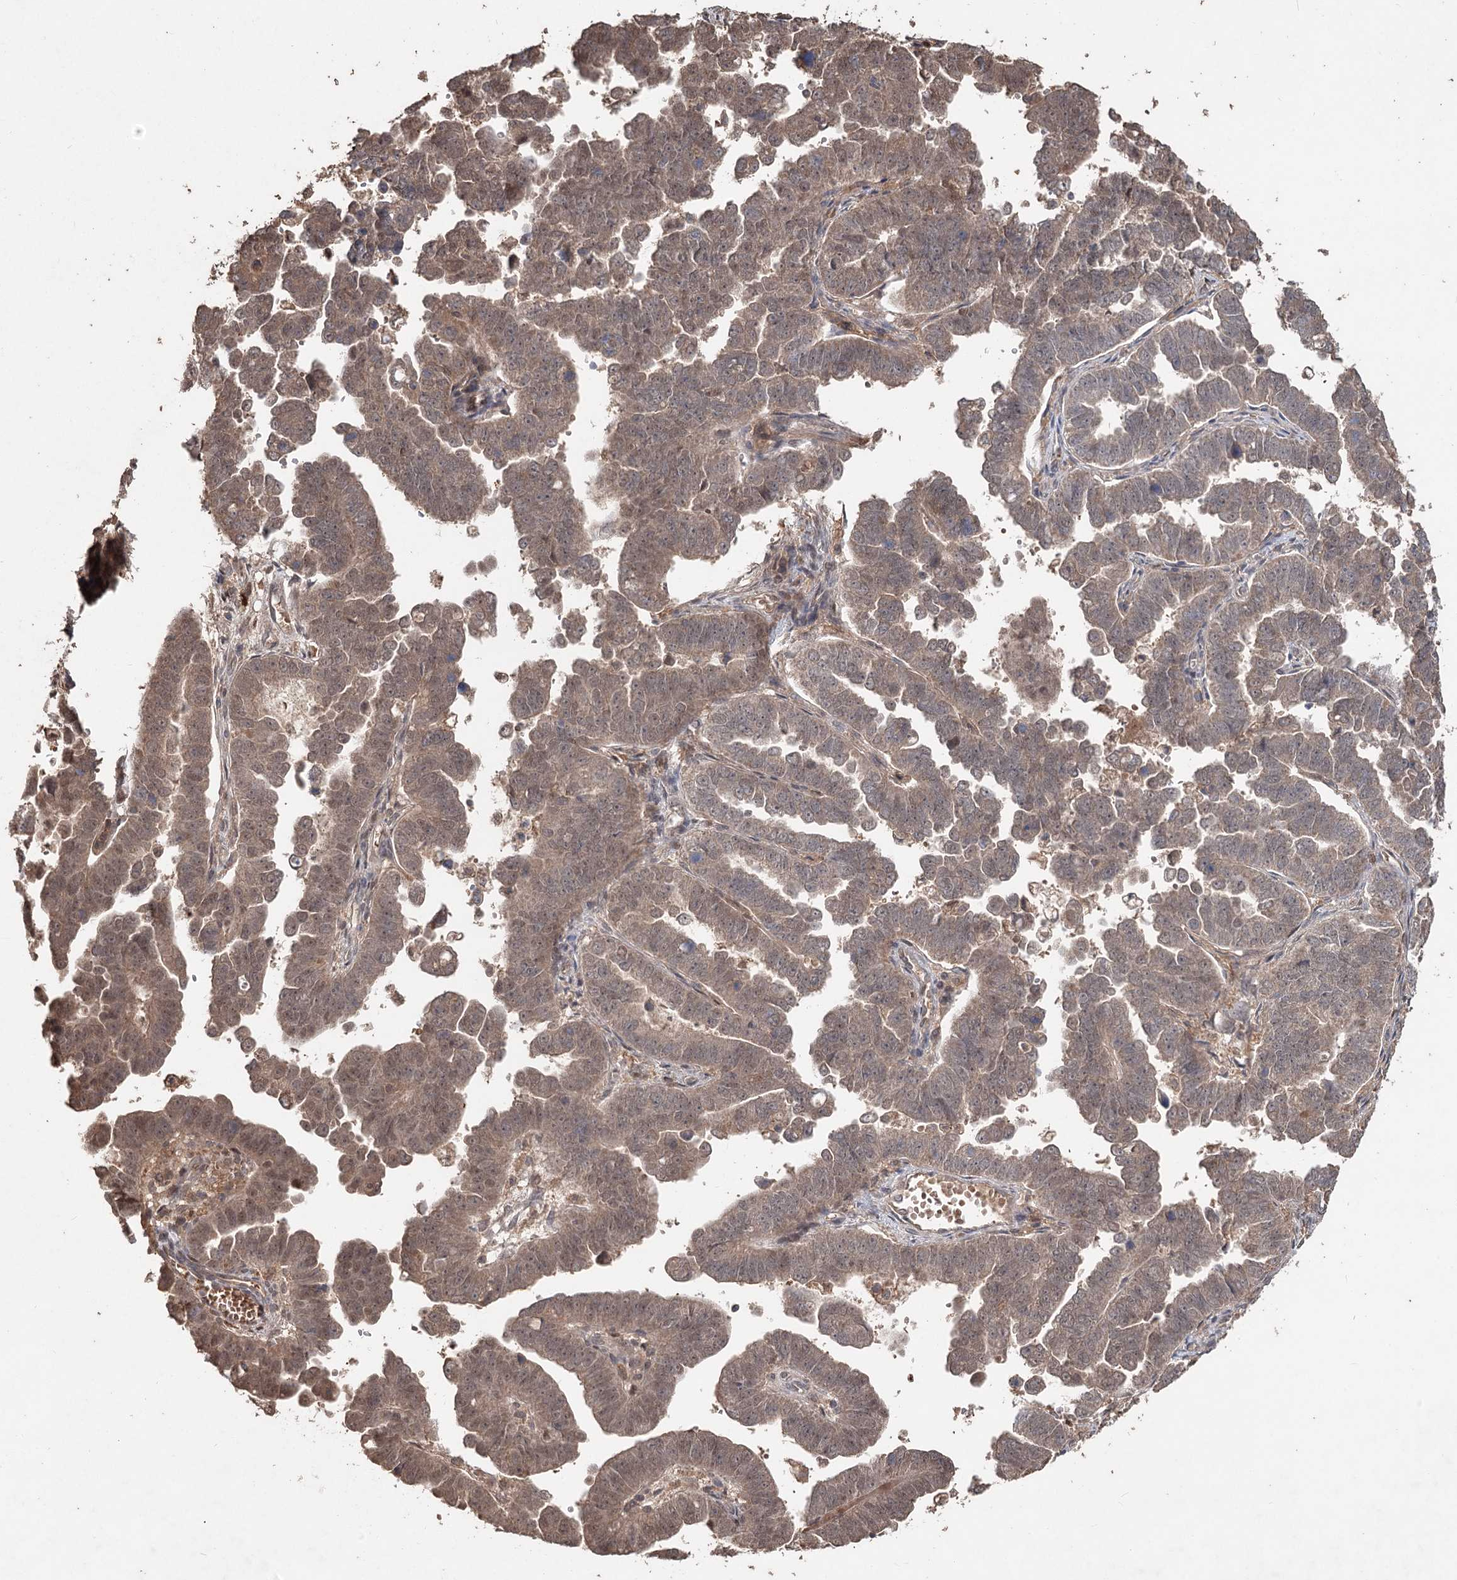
{"staining": {"intensity": "moderate", "quantity": ">75%", "location": "cytoplasmic/membranous,nuclear"}, "tissue": "endometrial cancer", "cell_type": "Tumor cells", "image_type": "cancer", "snomed": [{"axis": "morphology", "description": "Adenocarcinoma, NOS"}, {"axis": "topography", "description": "Endometrium"}], "caption": "A photomicrograph showing moderate cytoplasmic/membranous and nuclear positivity in approximately >75% of tumor cells in adenocarcinoma (endometrial), as visualized by brown immunohistochemical staining.", "gene": "FBXO7", "patient": {"sex": "female", "age": 75}}